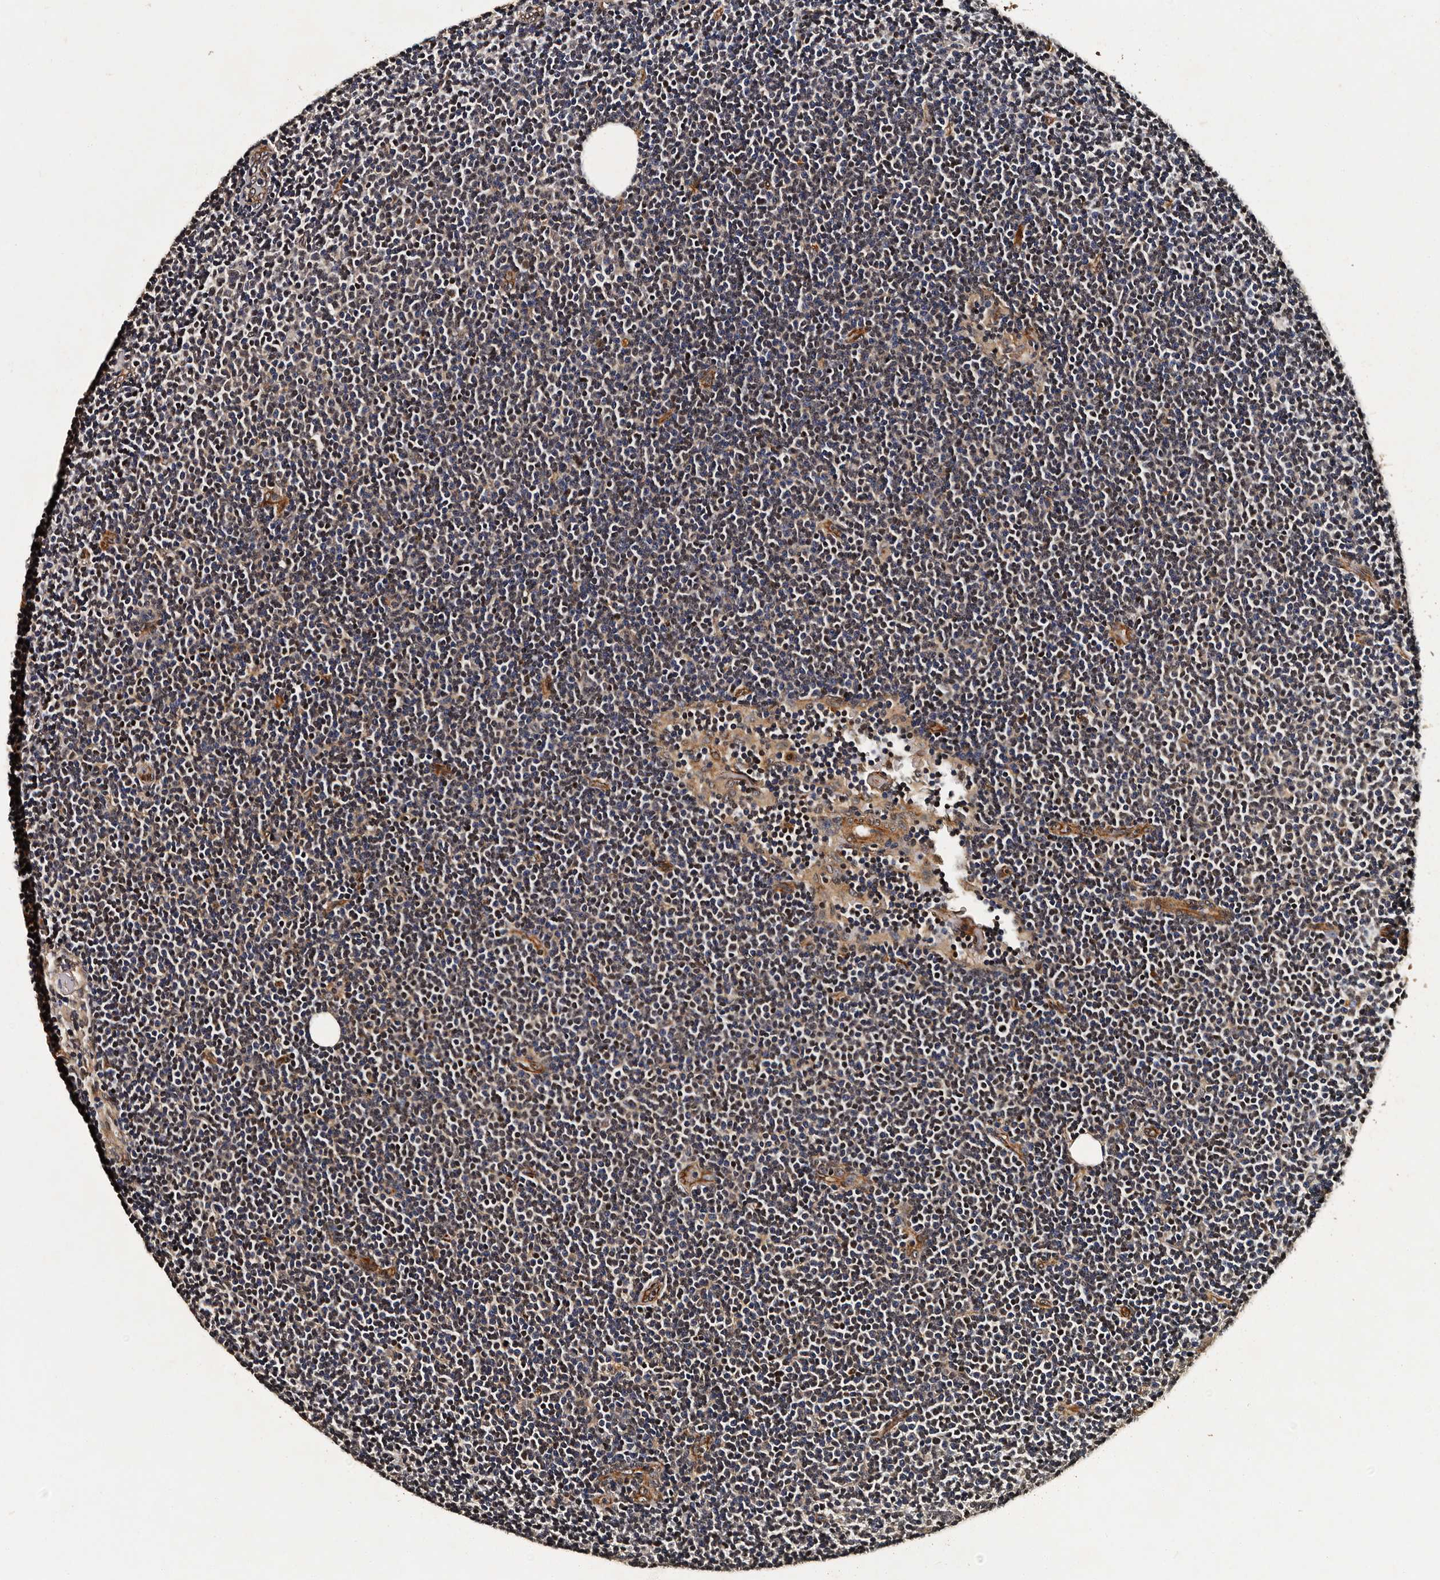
{"staining": {"intensity": "weak", "quantity": "<25%", "location": "cytoplasmic/membranous,nuclear"}, "tissue": "lymphoma", "cell_type": "Tumor cells", "image_type": "cancer", "snomed": [{"axis": "morphology", "description": "Malignant lymphoma, non-Hodgkin's type, Low grade"}, {"axis": "topography", "description": "Lymph node"}], "caption": "Malignant lymphoma, non-Hodgkin's type (low-grade) was stained to show a protein in brown. There is no significant expression in tumor cells.", "gene": "CPNE3", "patient": {"sex": "female", "age": 53}}